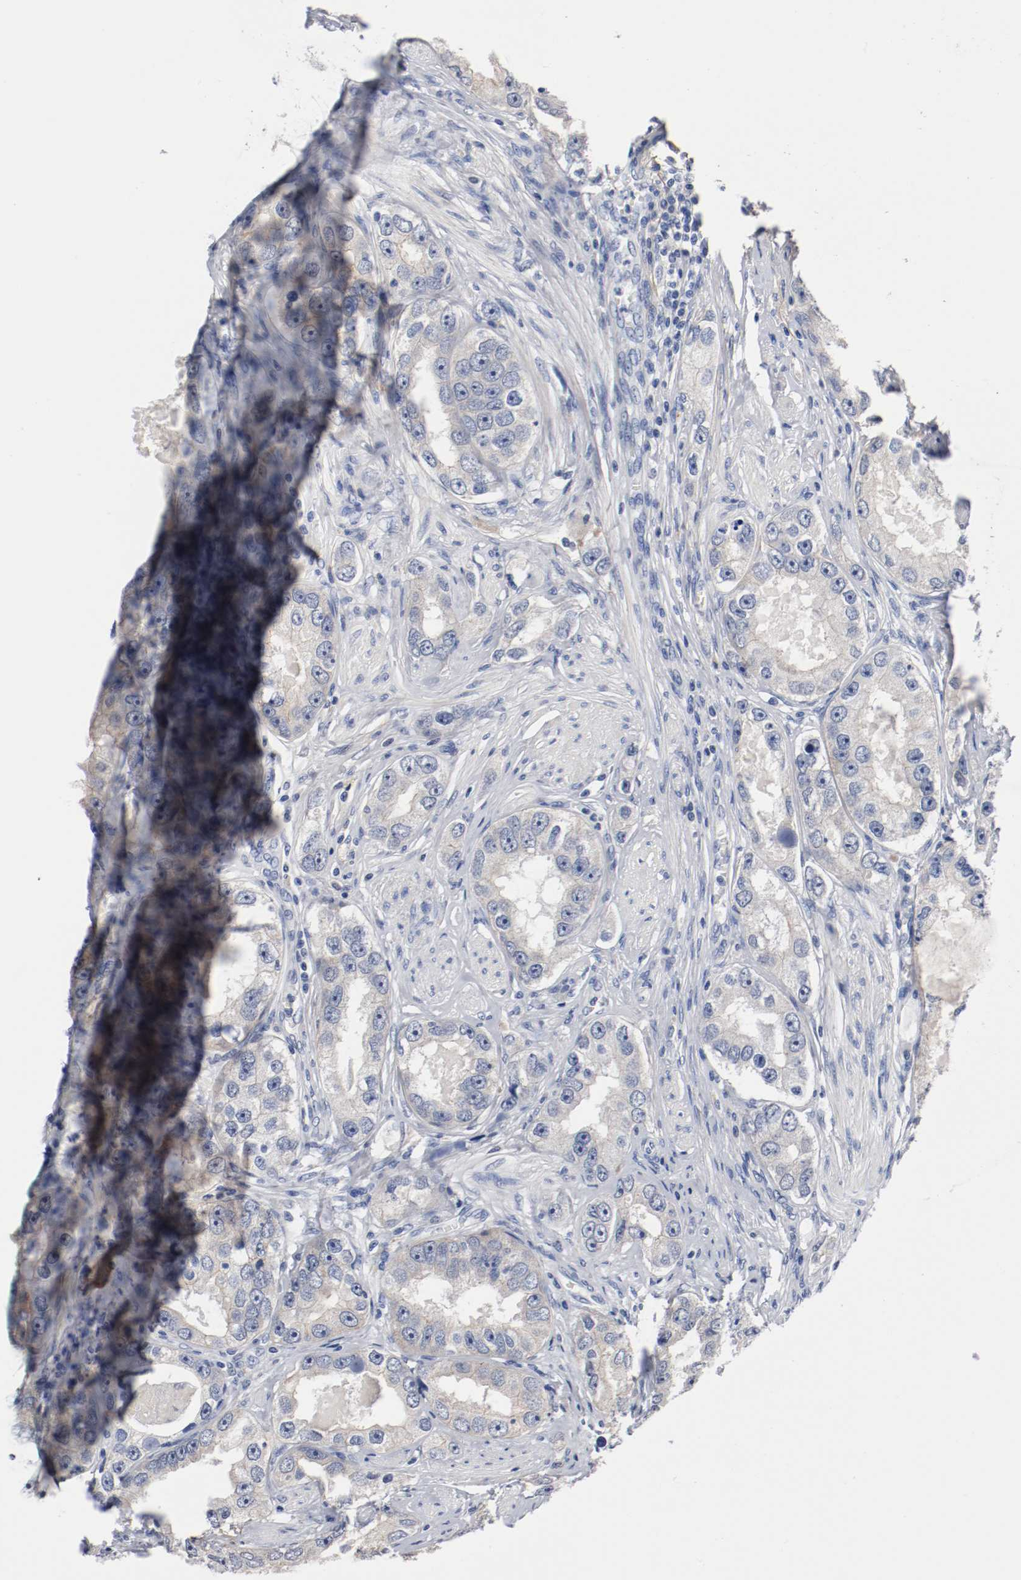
{"staining": {"intensity": "weak", "quantity": "25%-75%", "location": "cytoplasmic/membranous"}, "tissue": "prostate cancer", "cell_type": "Tumor cells", "image_type": "cancer", "snomed": [{"axis": "morphology", "description": "Adenocarcinoma, High grade"}, {"axis": "topography", "description": "Prostate"}], "caption": "Human prostate cancer stained with a brown dye reveals weak cytoplasmic/membranous positive positivity in about 25%-75% of tumor cells.", "gene": "TNC", "patient": {"sex": "male", "age": 63}}